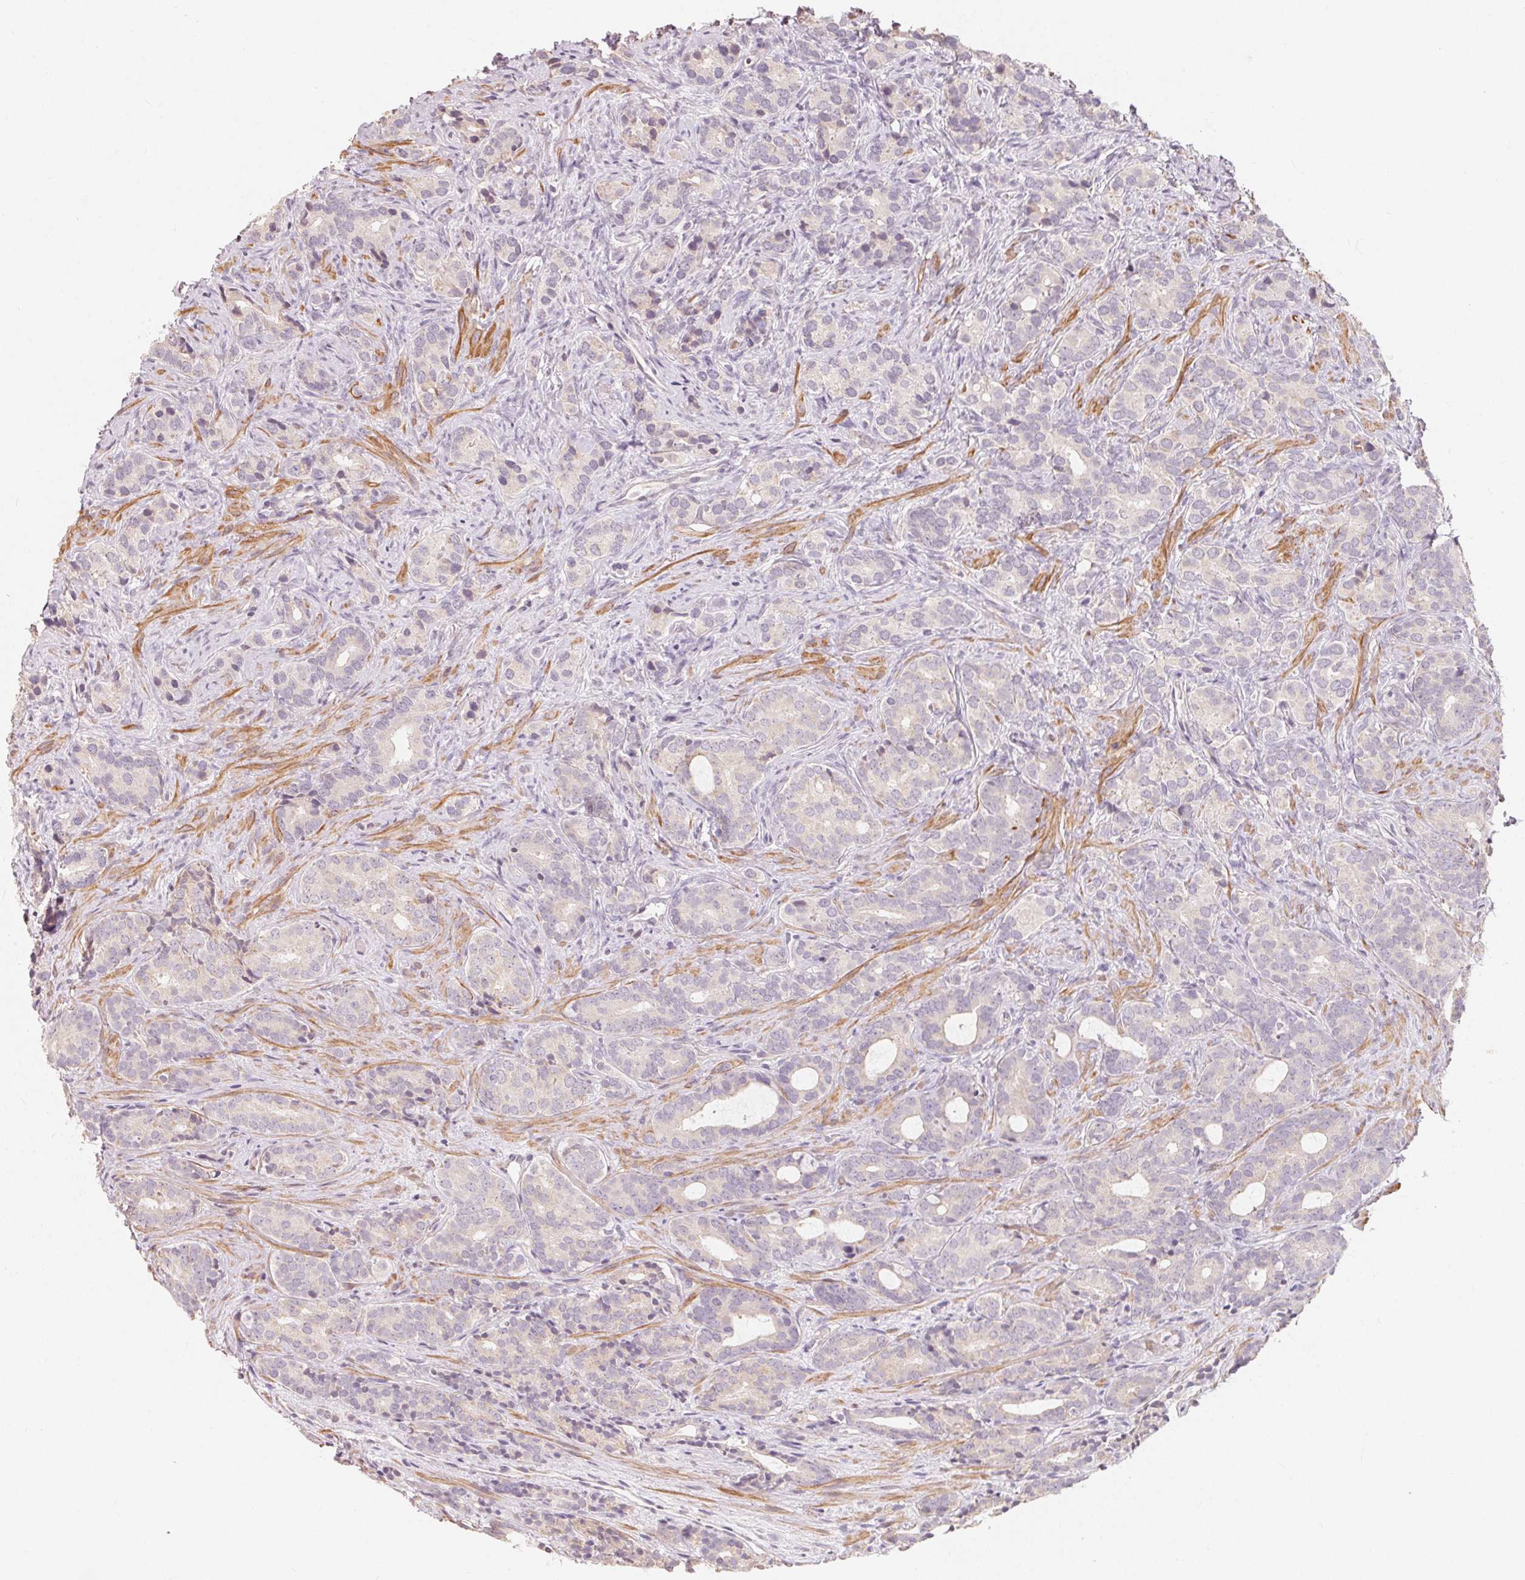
{"staining": {"intensity": "negative", "quantity": "none", "location": "none"}, "tissue": "prostate cancer", "cell_type": "Tumor cells", "image_type": "cancer", "snomed": [{"axis": "morphology", "description": "Adenocarcinoma, High grade"}, {"axis": "topography", "description": "Prostate"}], "caption": "A high-resolution photomicrograph shows immunohistochemistry staining of high-grade adenocarcinoma (prostate), which shows no significant expression in tumor cells.", "gene": "TP53AIP1", "patient": {"sex": "male", "age": 84}}